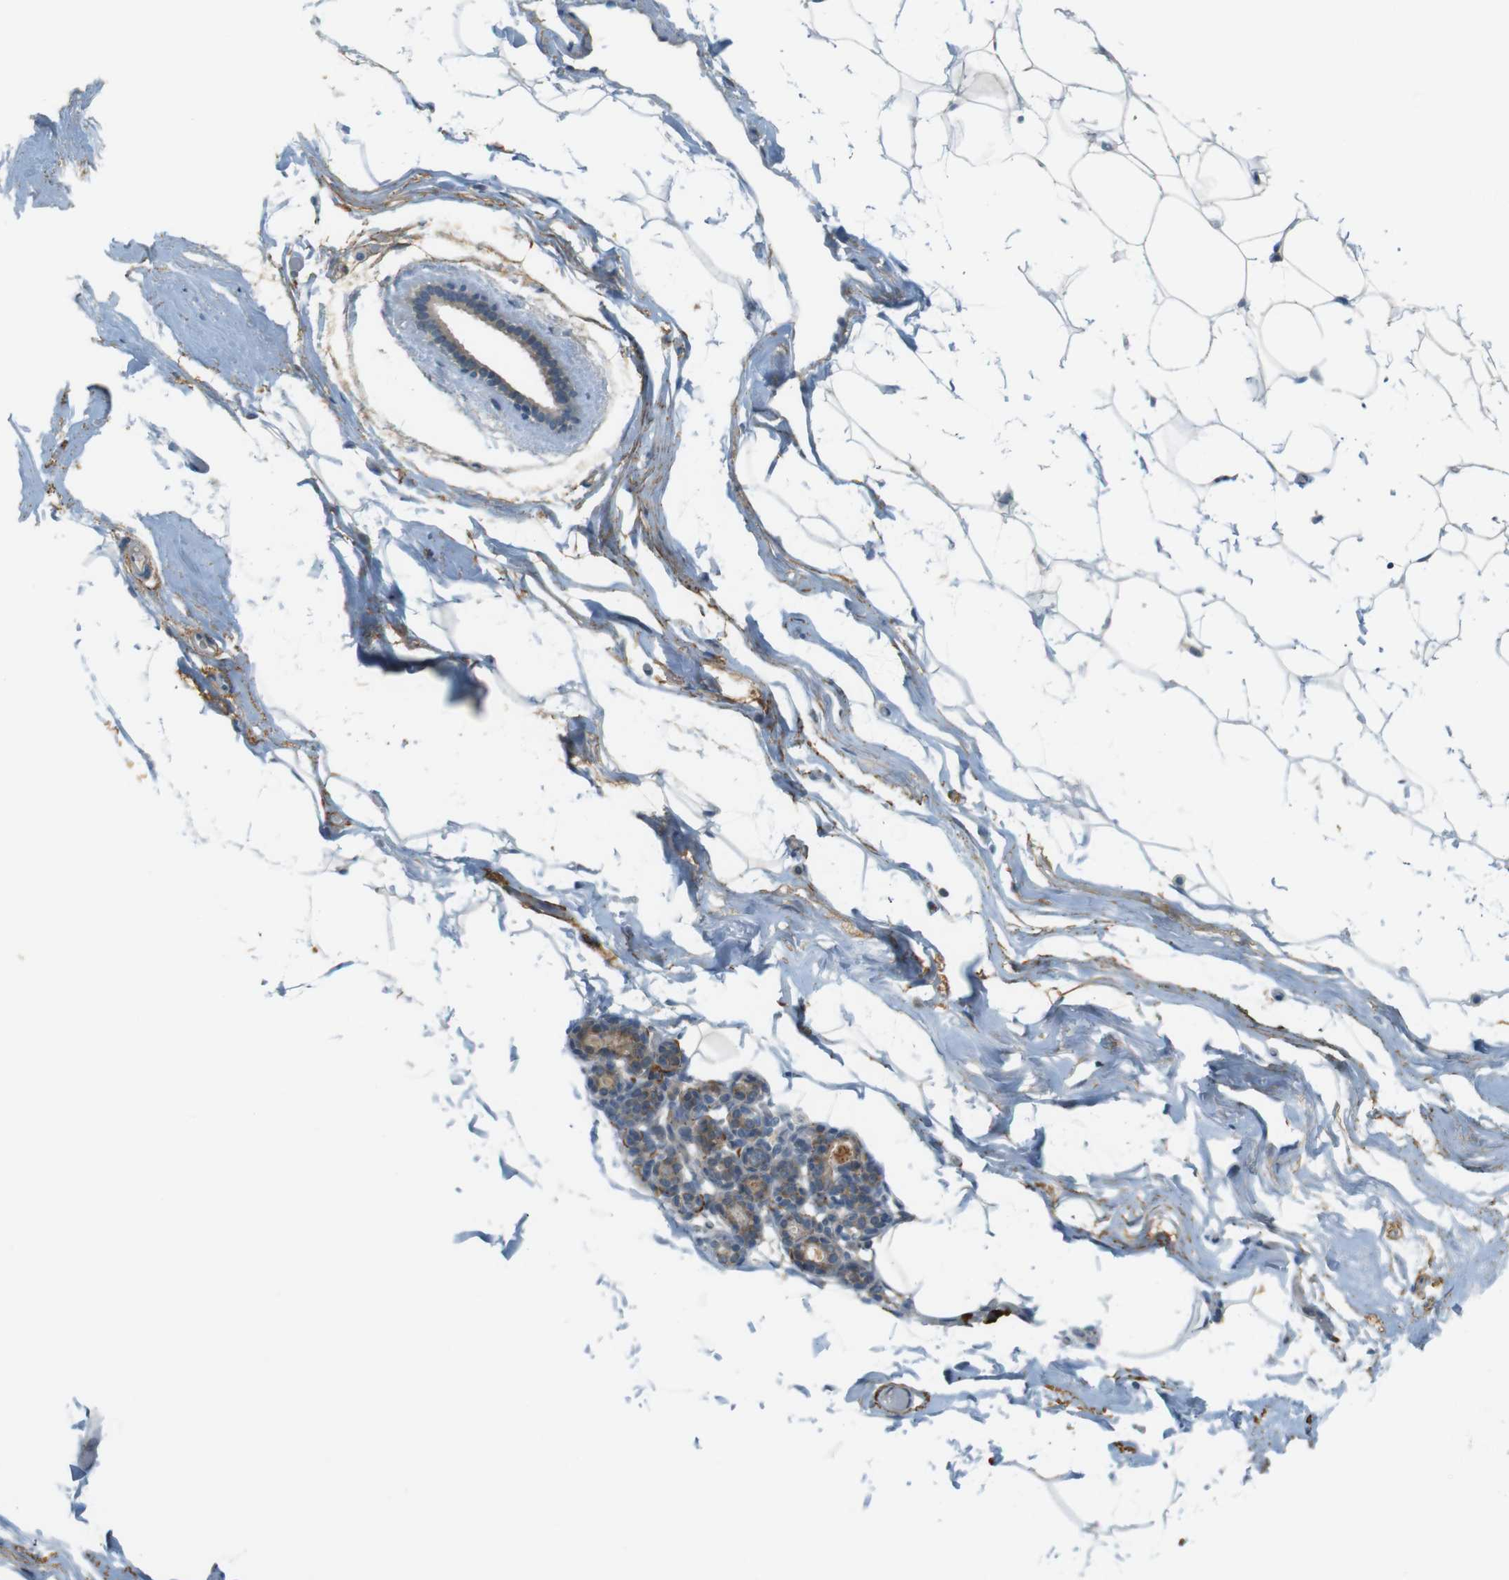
{"staining": {"intensity": "weak", "quantity": "25%-75%", "location": "cytoplasmic/membranous"}, "tissue": "adipose tissue", "cell_type": "Adipocytes", "image_type": "normal", "snomed": [{"axis": "morphology", "description": "Normal tissue, NOS"}, {"axis": "topography", "description": "Breast"}, {"axis": "topography", "description": "Soft tissue"}], "caption": "Immunohistochemistry photomicrograph of normal adipose tissue: adipose tissue stained using immunohistochemistry (IHC) reveals low levels of weak protein expression localized specifically in the cytoplasmic/membranous of adipocytes, appearing as a cytoplasmic/membranous brown color.", "gene": "UGT8", "patient": {"sex": "female", "age": 75}}